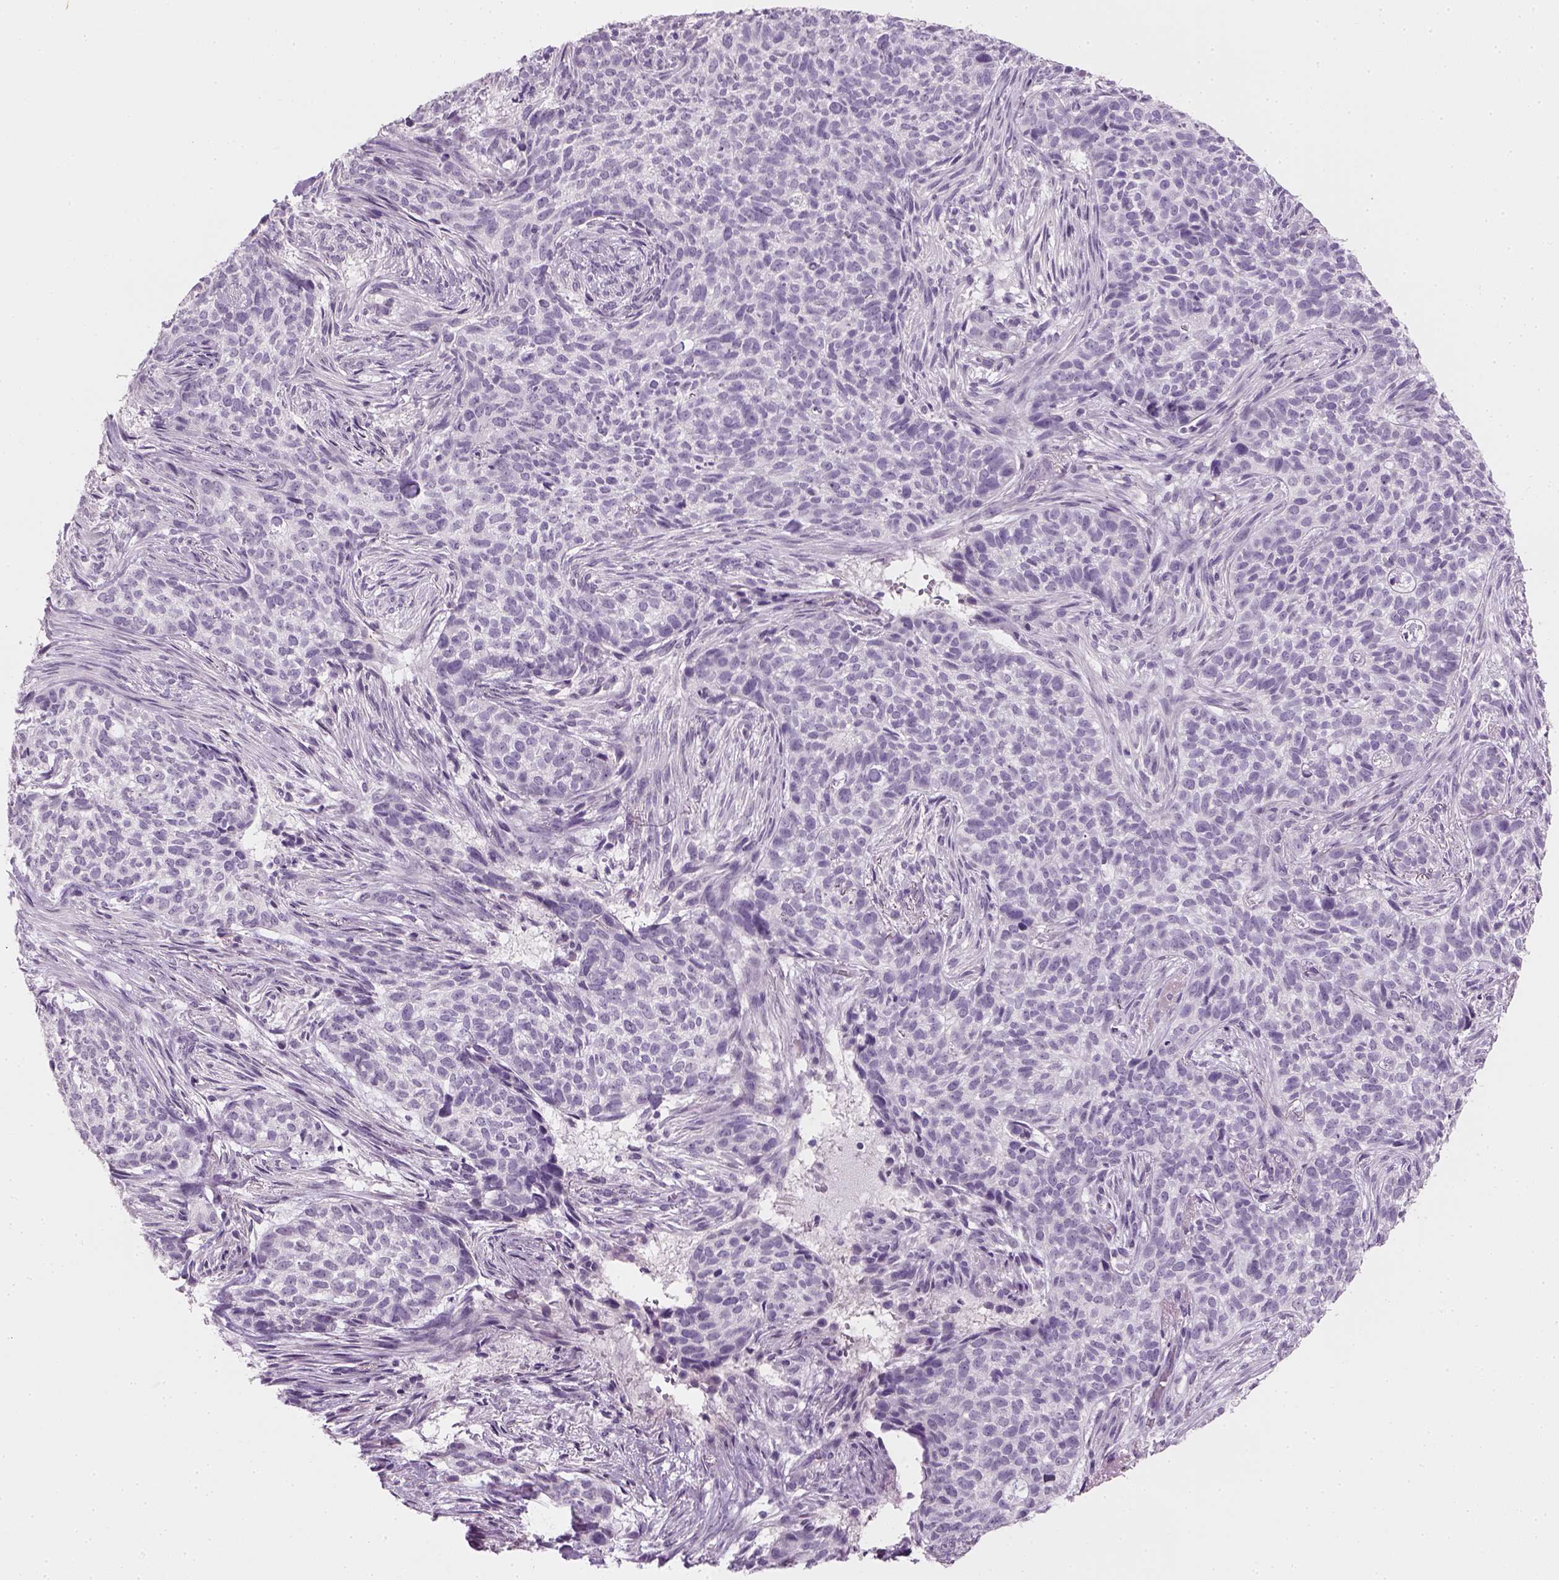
{"staining": {"intensity": "negative", "quantity": "none", "location": "none"}, "tissue": "skin cancer", "cell_type": "Tumor cells", "image_type": "cancer", "snomed": [{"axis": "morphology", "description": "Basal cell carcinoma"}, {"axis": "topography", "description": "Skin"}], "caption": "There is no significant positivity in tumor cells of basal cell carcinoma (skin).", "gene": "TH", "patient": {"sex": "female", "age": 69}}